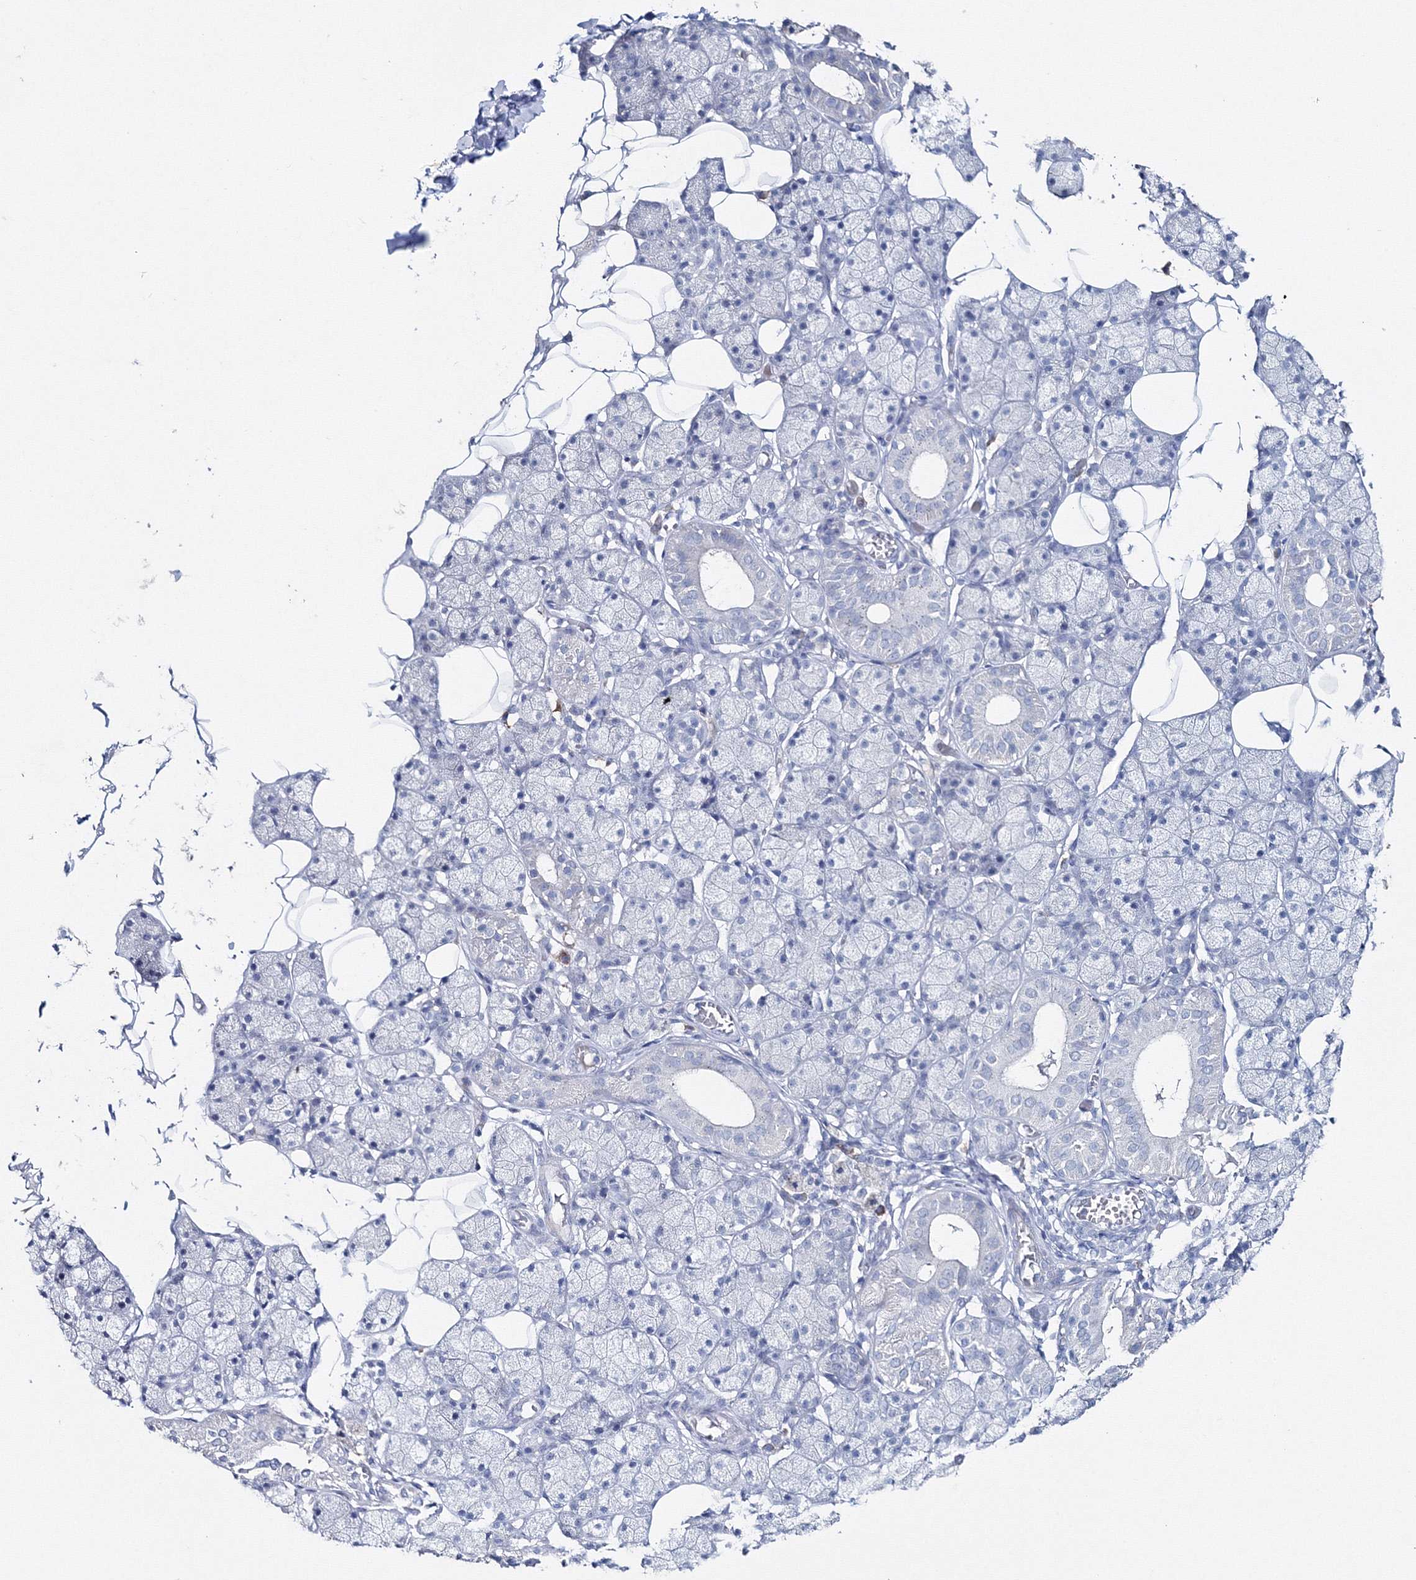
{"staining": {"intensity": "negative", "quantity": "none", "location": "none"}, "tissue": "salivary gland", "cell_type": "Glandular cells", "image_type": "normal", "snomed": [{"axis": "morphology", "description": "Normal tissue, NOS"}, {"axis": "topography", "description": "Salivary gland"}], "caption": "Immunohistochemistry (IHC) histopathology image of unremarkable salivary gland: human salivary gland stained with DAB (3,3'-diaminobenzidine) exhibits no significant protein staining in glandular cells. (Immunohistochemistry, brightfield microscopy, high magnification).", "gene": "GCKR", "patient": {"sex": "female", "age": 33}}